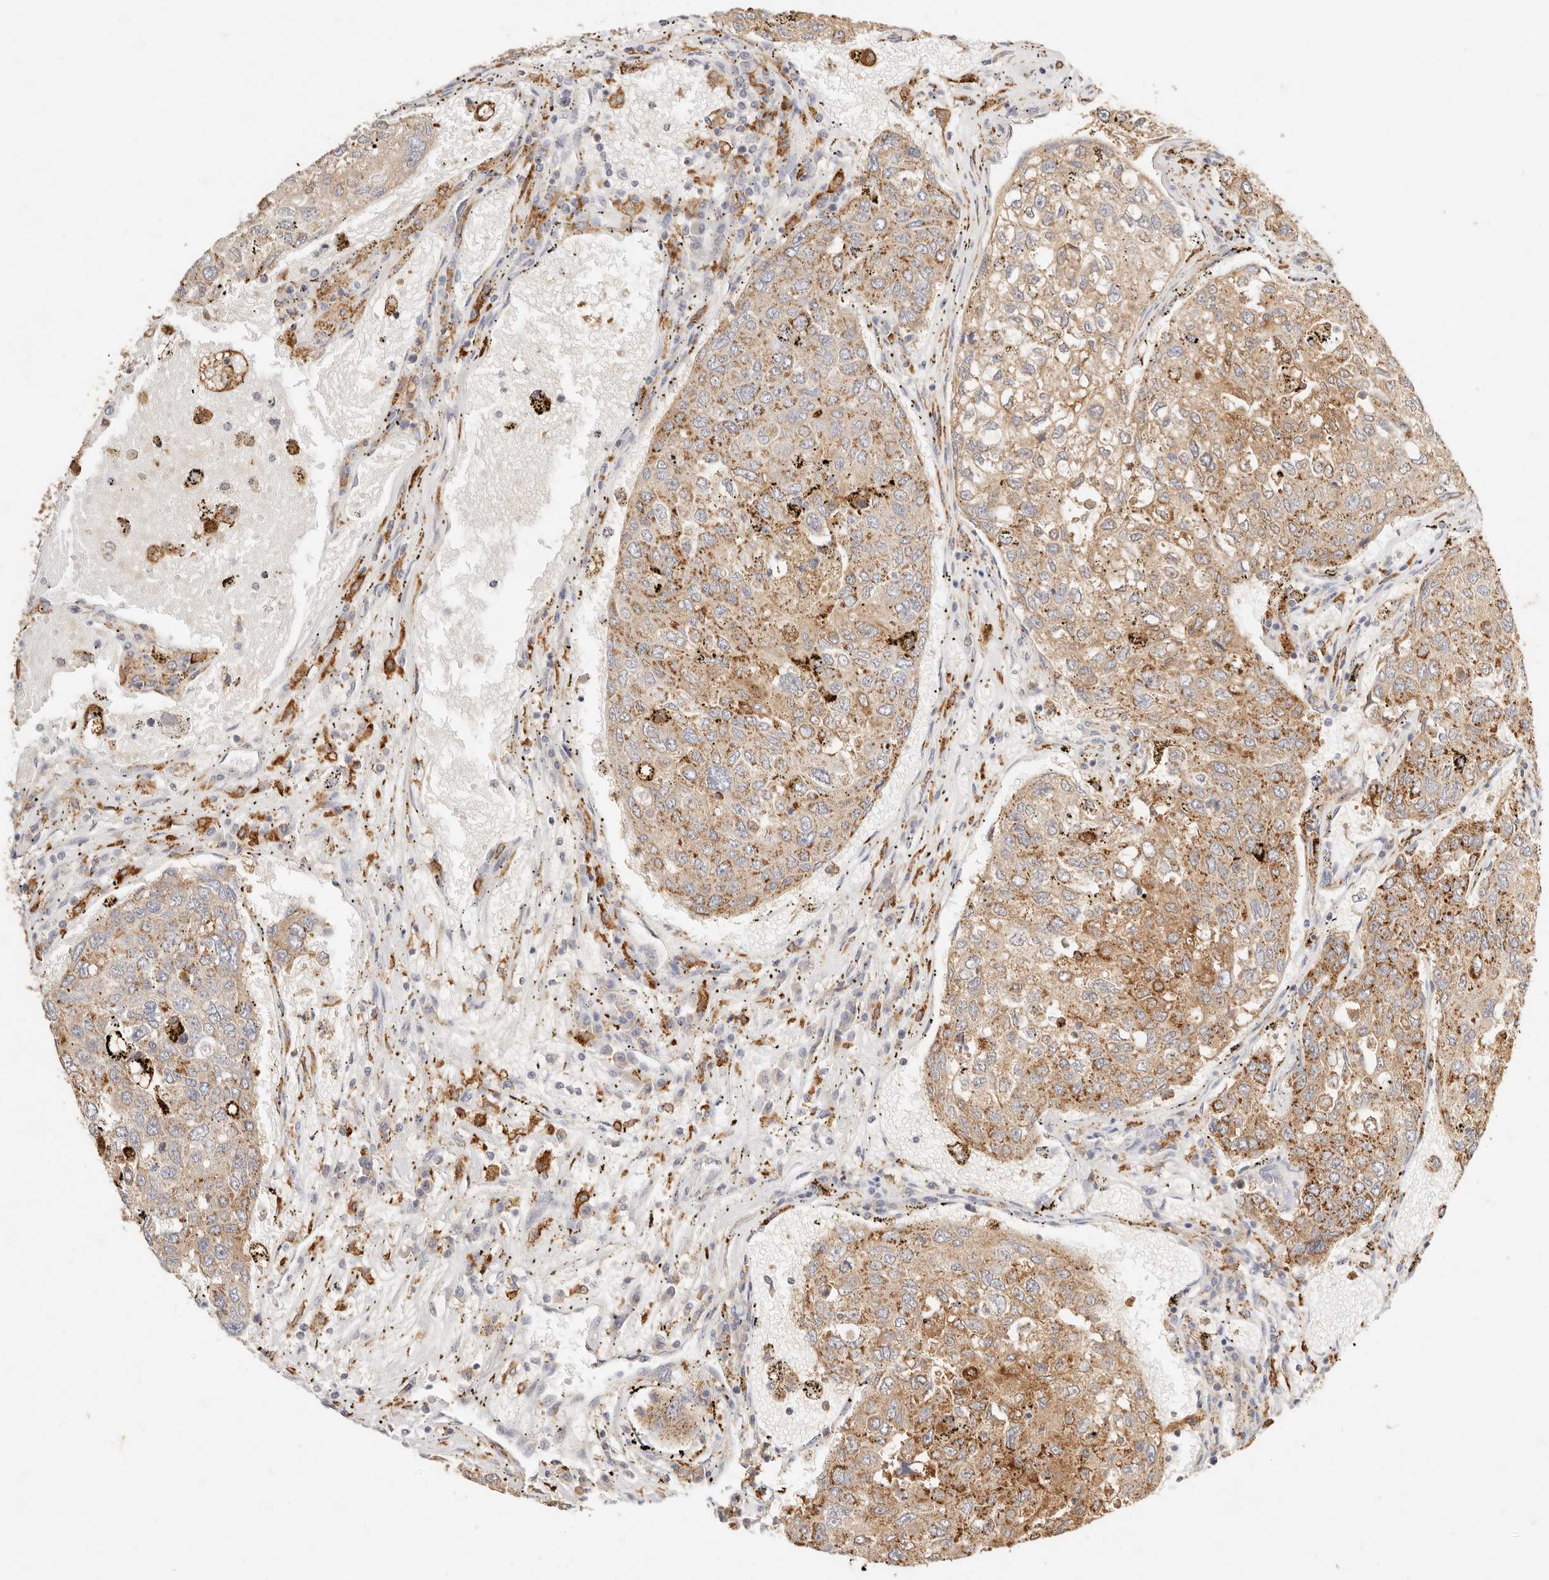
{"staining": {"intensity": "moderate", "quantity": ">75%", "location": "cytoplasmic/membranous"}, "tissue": "urothelial cancer", "cell_type": "Tumor cells", "image_type": "cancer", "snomed": [{"axis": "morphology", "description": "Urothelial carcinoma, High grade"}, {"axis": "topography", "description": "Lymph node"}, {"axis": "topography", "description": "Urinary bladder"}], "caption": "Protein staining of urothelial cancer tissue demonstrates moderate cytoplasmic/membranous positivity in about >75% of tumor cells.", "gene": "HK2", "patient": {"sex": "male", "age": 51}}